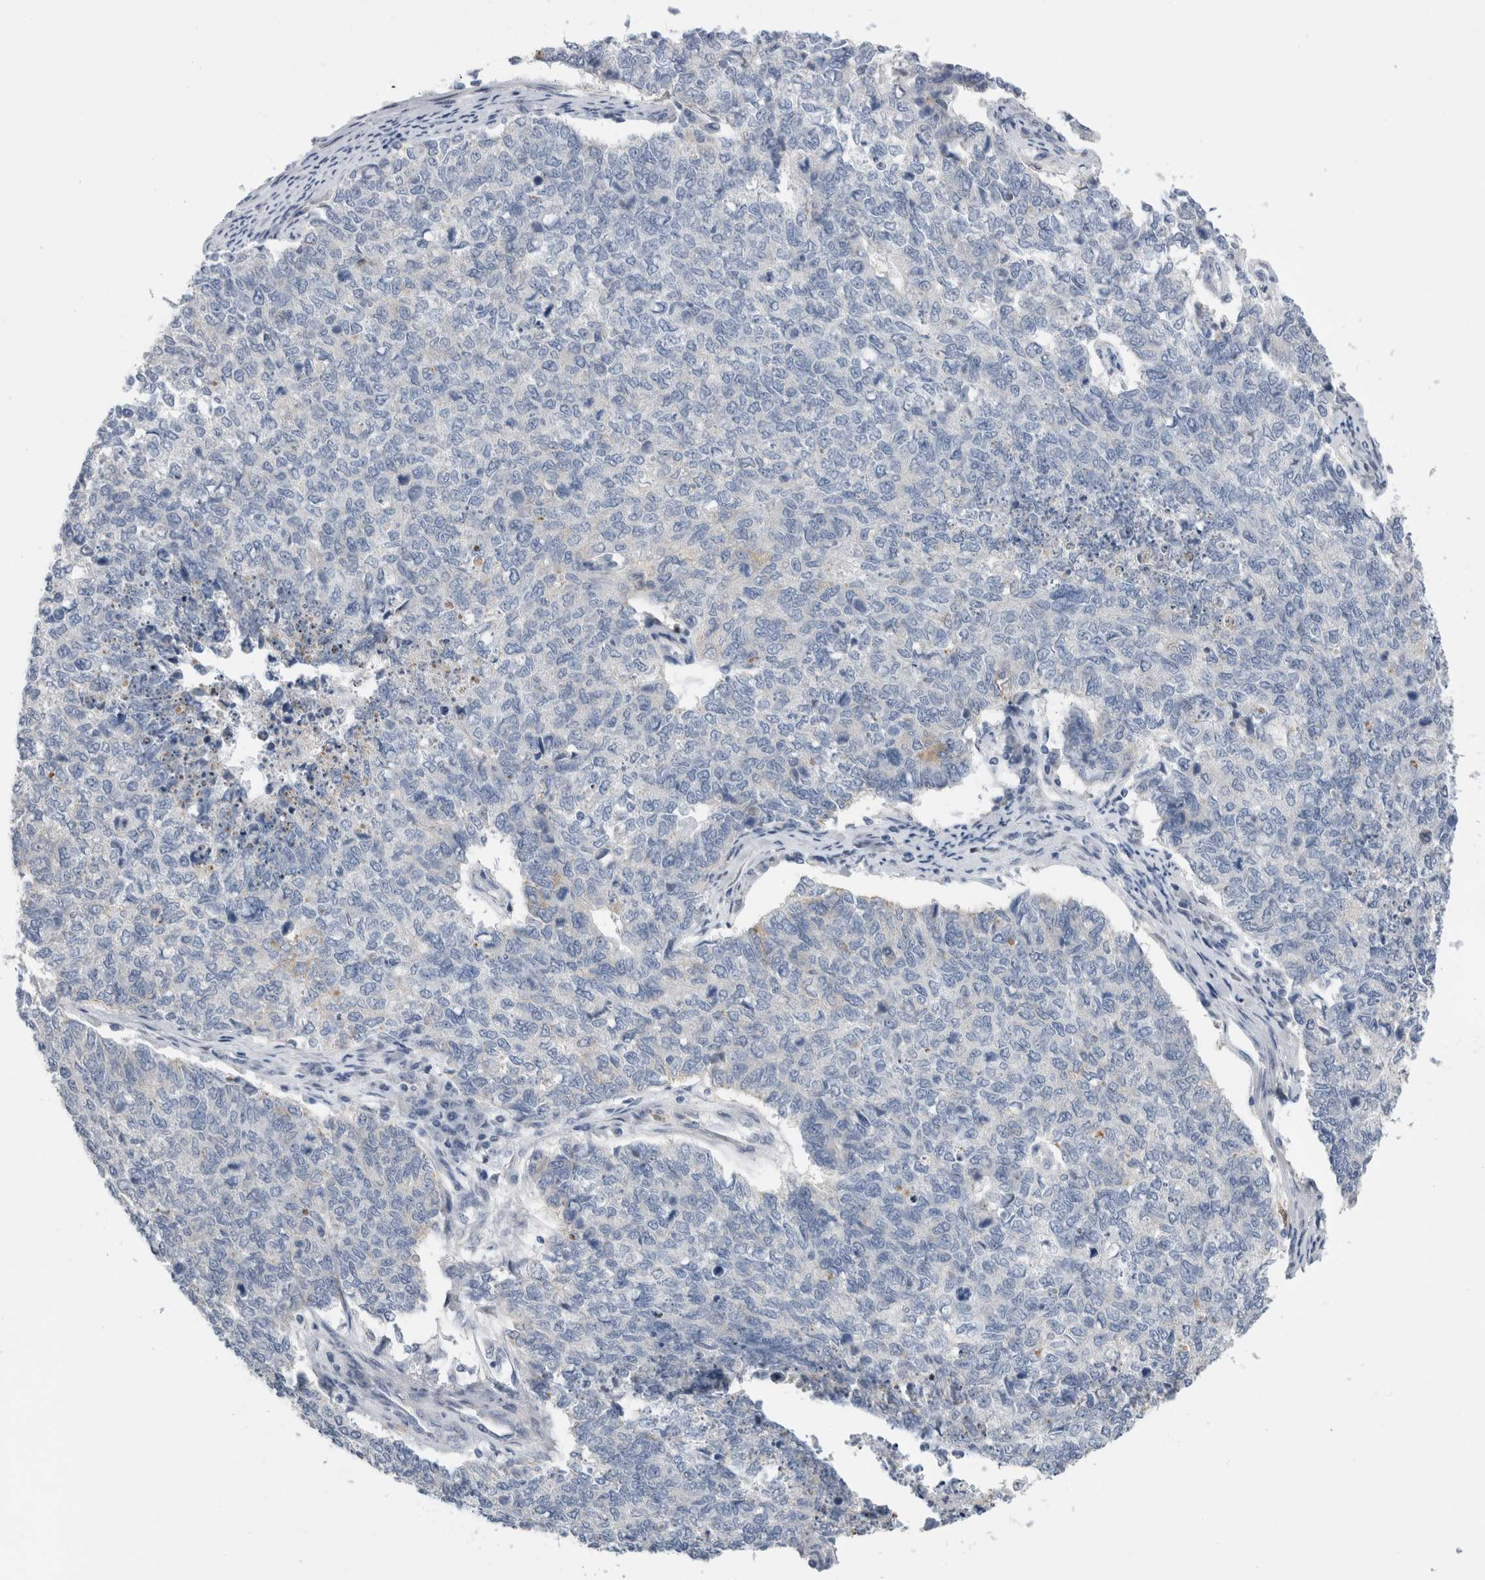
{"staining": {"intensity": "negative", "quantity": "none", "location": "none"}, "tissue": "cervical cancer", "cell_type": "Tumor cells", "image_type": "cancer", "snomed": [{"axis": "morphology", "description": "Squamous cell carcinoma, NOS"}, {"axis": "topography", "description": "Cervix"}], "caption": "IHC of human squamous cell carcinoma (cervical) demonstrates no positivity in tumor cells.", "gene": "SLC20A2", "patient": {"sex": "female", "age": 63}}